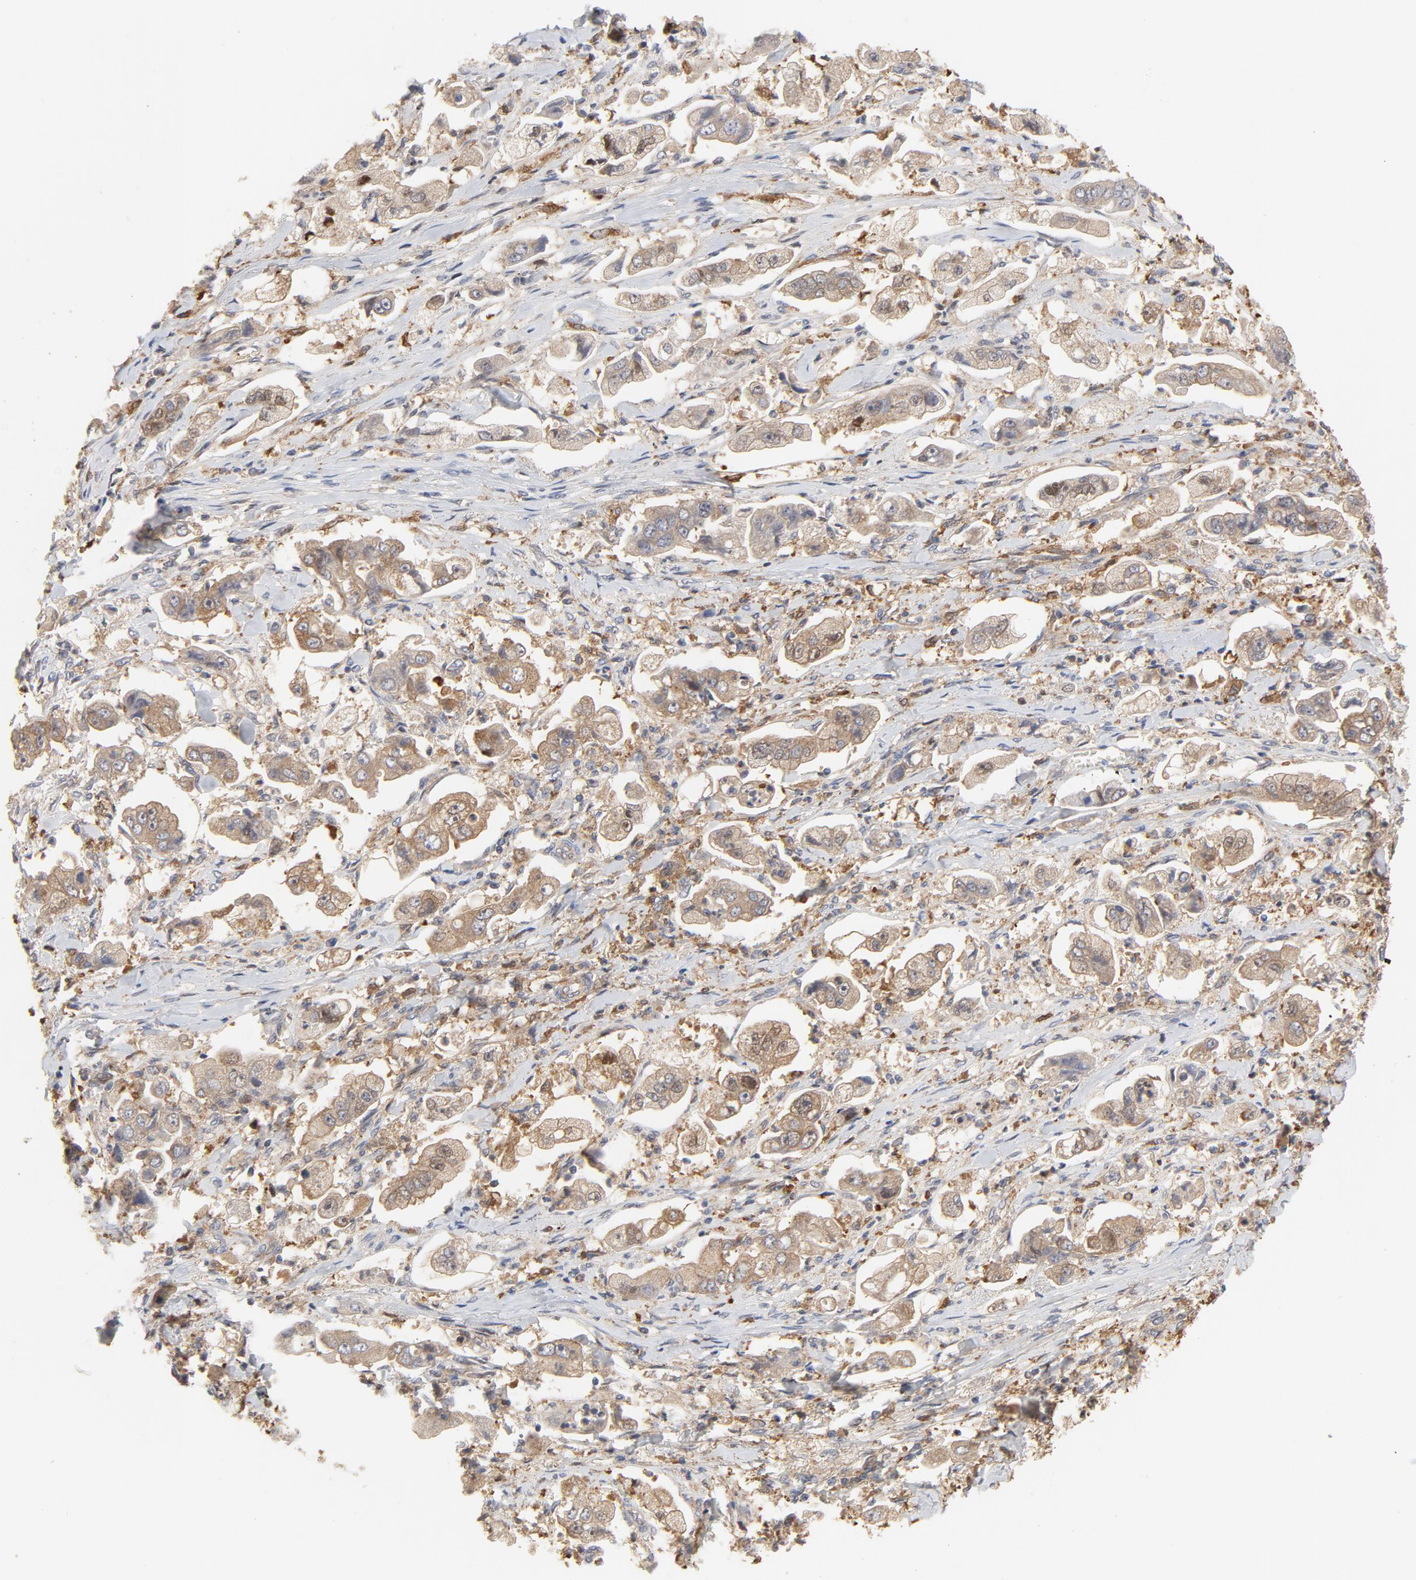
{"staining": {"intensity": "moderate", "quantity": ">75%", "location": "cytoplasmic/membranous"}, "tissue": "stomach cancer", "cell_type": "Tumor cells", "image_type": "cancer", "snomed": [{"axis": "morphology", "description": "Adenocarcinoma, NOS"}, {"axis": "topography", "description": "Stomach"}], "caption": "Tumor cells exhibit medium levels of moderate cytoplasmic/membranous staining in approximately >75% of cells in adenocarcinoma (stomach). (IHC, brightfield microscopy, high magnification).", "gene": "RAPGEF4", "patient": {"sex": "male", "age": 62}}